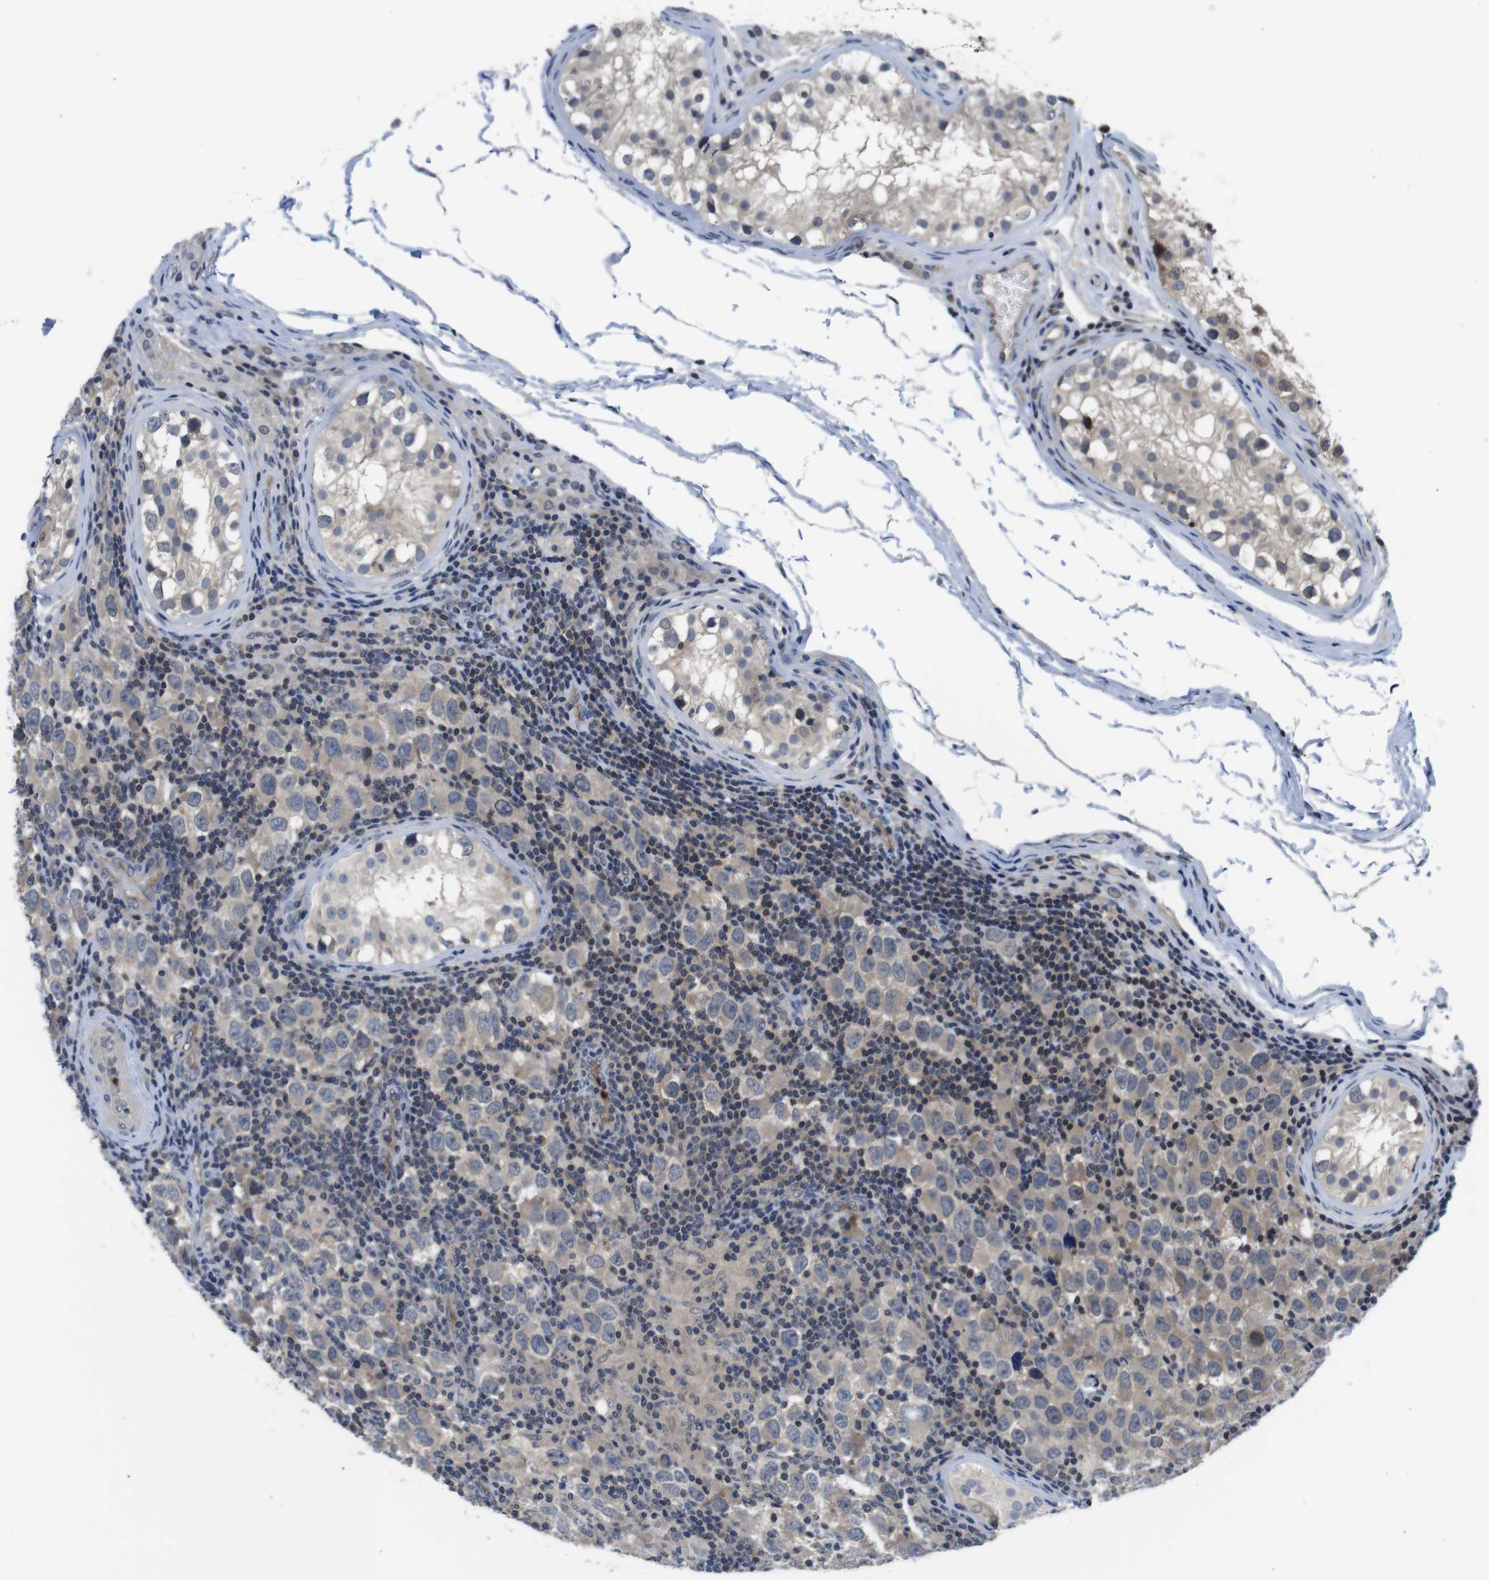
{"staining": {"intensity": "weak", "quantity": "25%-75%", "location": "cytoplasmic/membranous"}, "tissue": "testis cancer", "cell_type": "Tumor cells", "image_type": "cancer", "snomed": [{"axis": "morphology", "description": "Carcinoma, Embryonal, NOS"}, {"axis": "topography", "description": "Testis"}], "caption": "The image demonstrates immunohistochemical staining of embryonal carcinoma (testis). There is weak cytoplasmic/membranous expression is seen in about 25%-75% of tumor cells.", "gene": "FADD", "patient": {"sex": "male", "age": 21}}